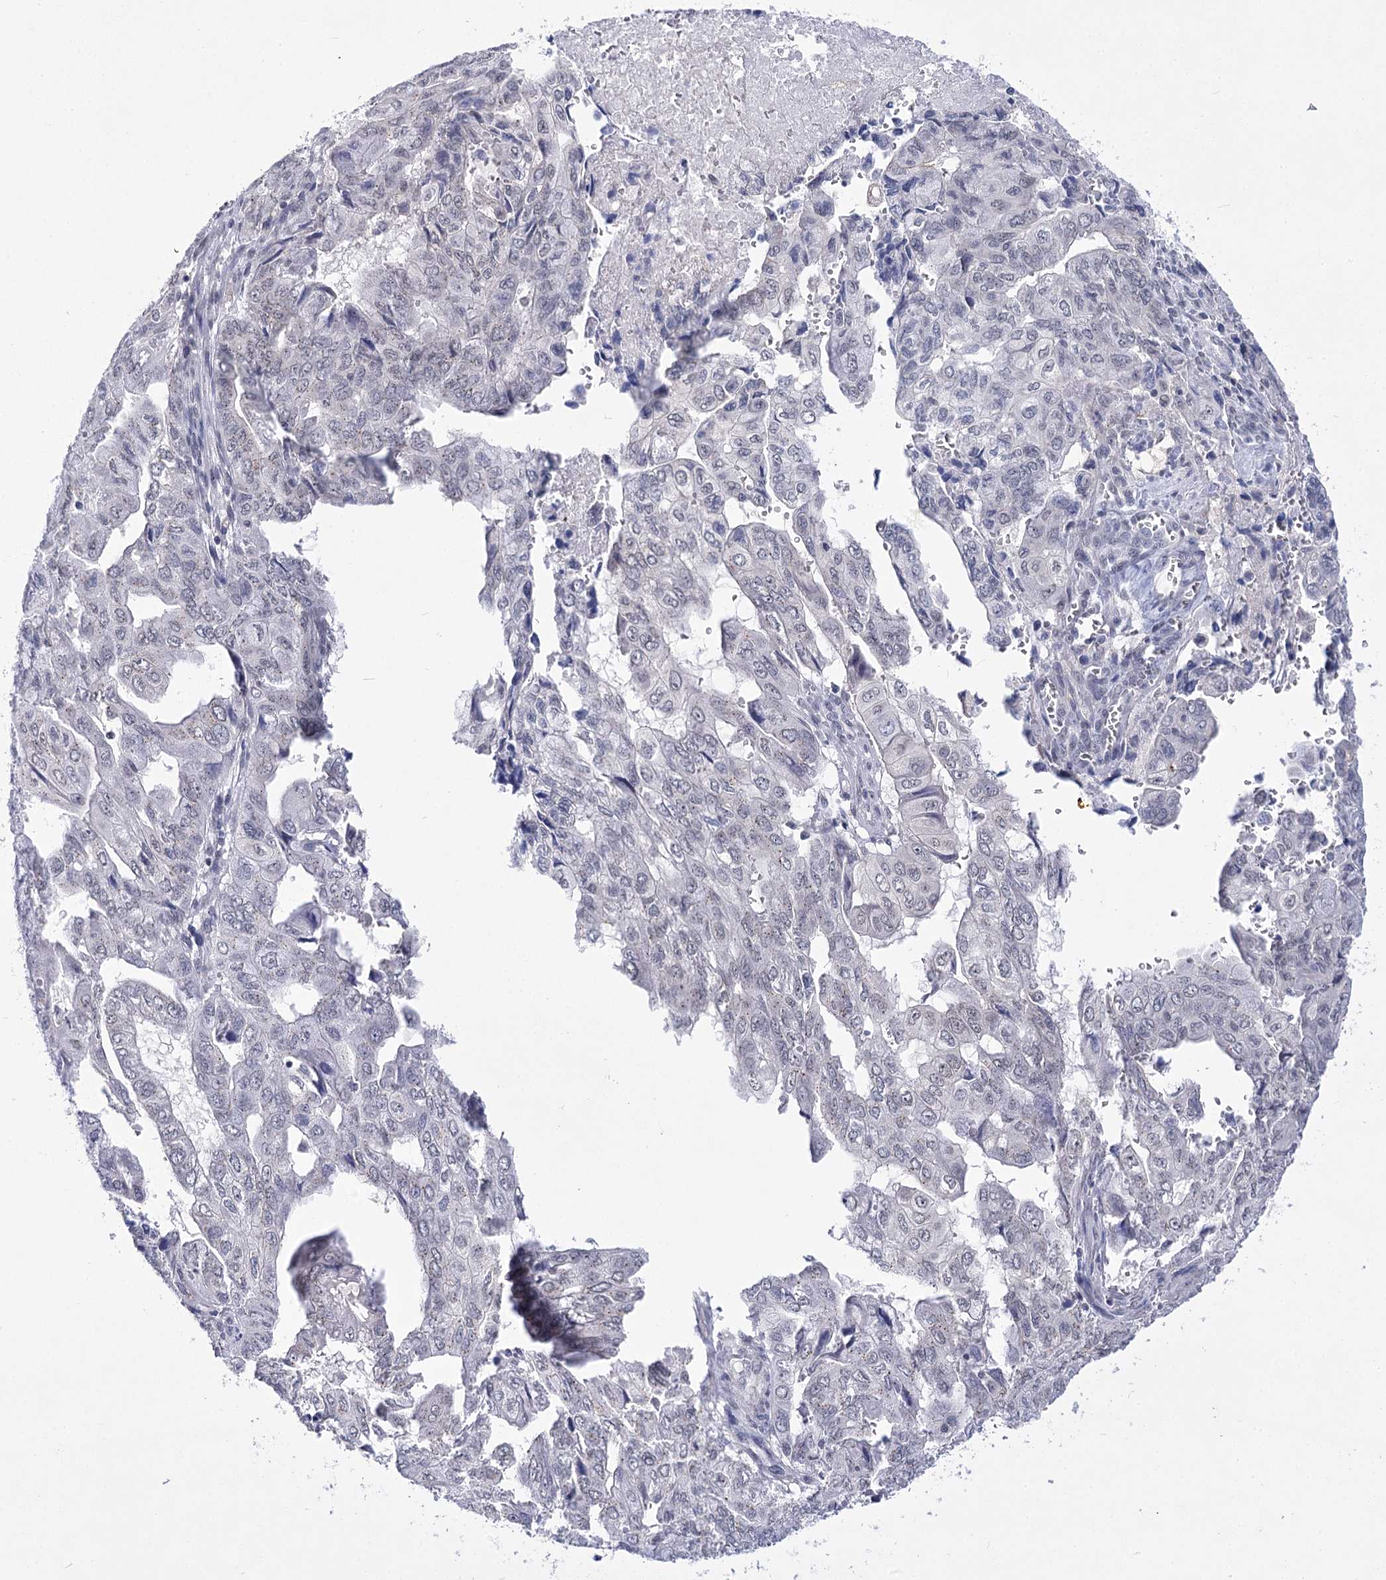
{"staining": {"intensity": "negative", "quantity": "none", "location": "none"}, "tissue": "pancreatic cancer", "cell_type": "Tumor cells", "image_type": "cancer", "snomed": [{"axis": "morphology", "description": "Adenocarcinoma, NOS"}, {"axis": "topography", "description": "Pancreas"}], "caption": "This is a image of immunohistochemistry (IHC) staining of pancreatic cancer, which shows no expression in tumor cells.", "gene": "ATP10B", "patient": {"sex": "male", "age": 51}}